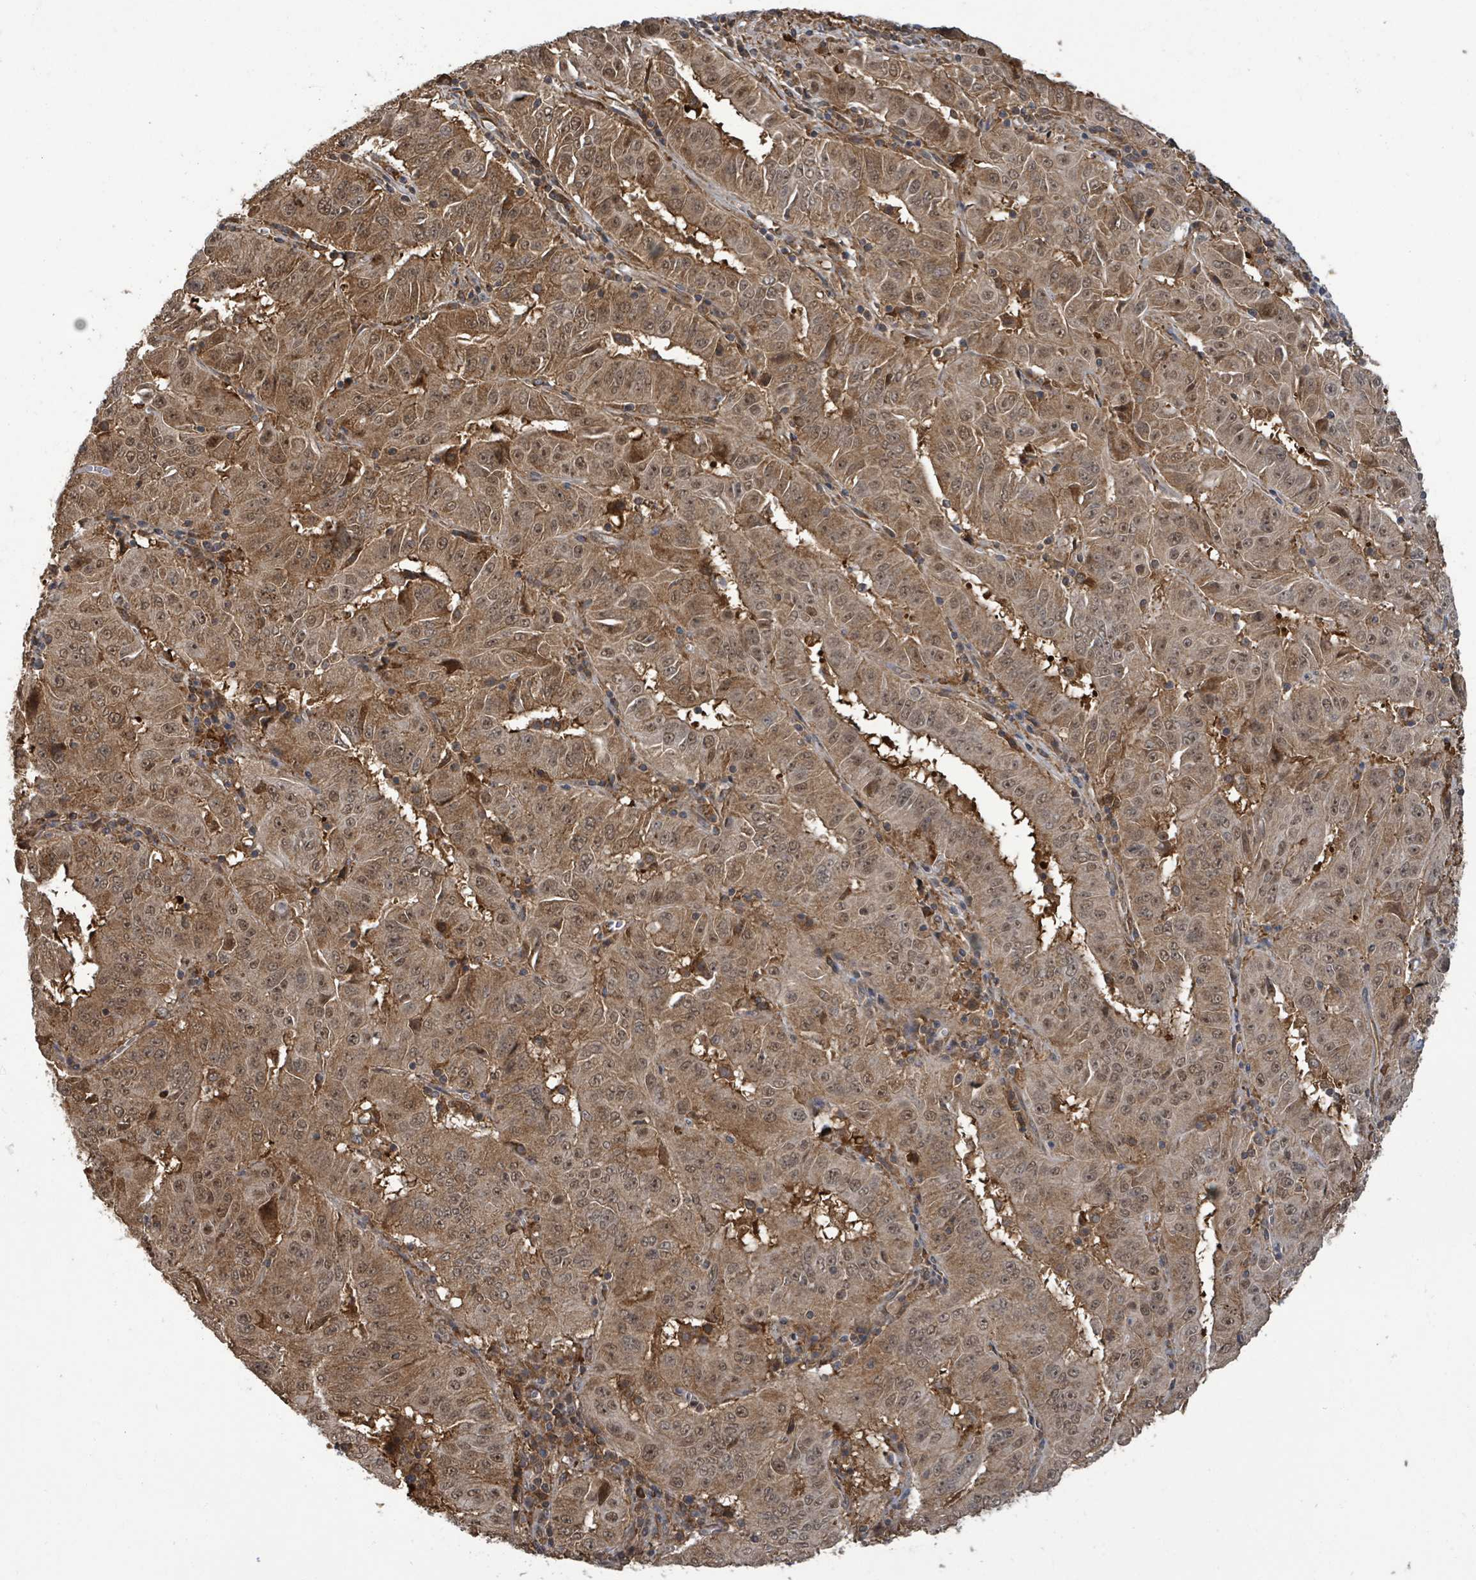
{"staining": {"intensity": "moderate", "quantity": ">75%", "location": "cytoplasmic/membranous,nuclear"}, "tissue": "pancreatic cancer", "cell_type": "Tumor cells", "image_type": "cancer", "snomed": [{"axis": "morphology", "description": "Adenocarcinoma, NOS"}, {"axis": "topography", "description": "Pancreas"}], "caption": "Human pancreatic adenocarcinoma stained with a protein marker demonstrates moderate staining in tumor cells.", "gene": "KLC1", "patient": {"sex": "male", "age": 63}}